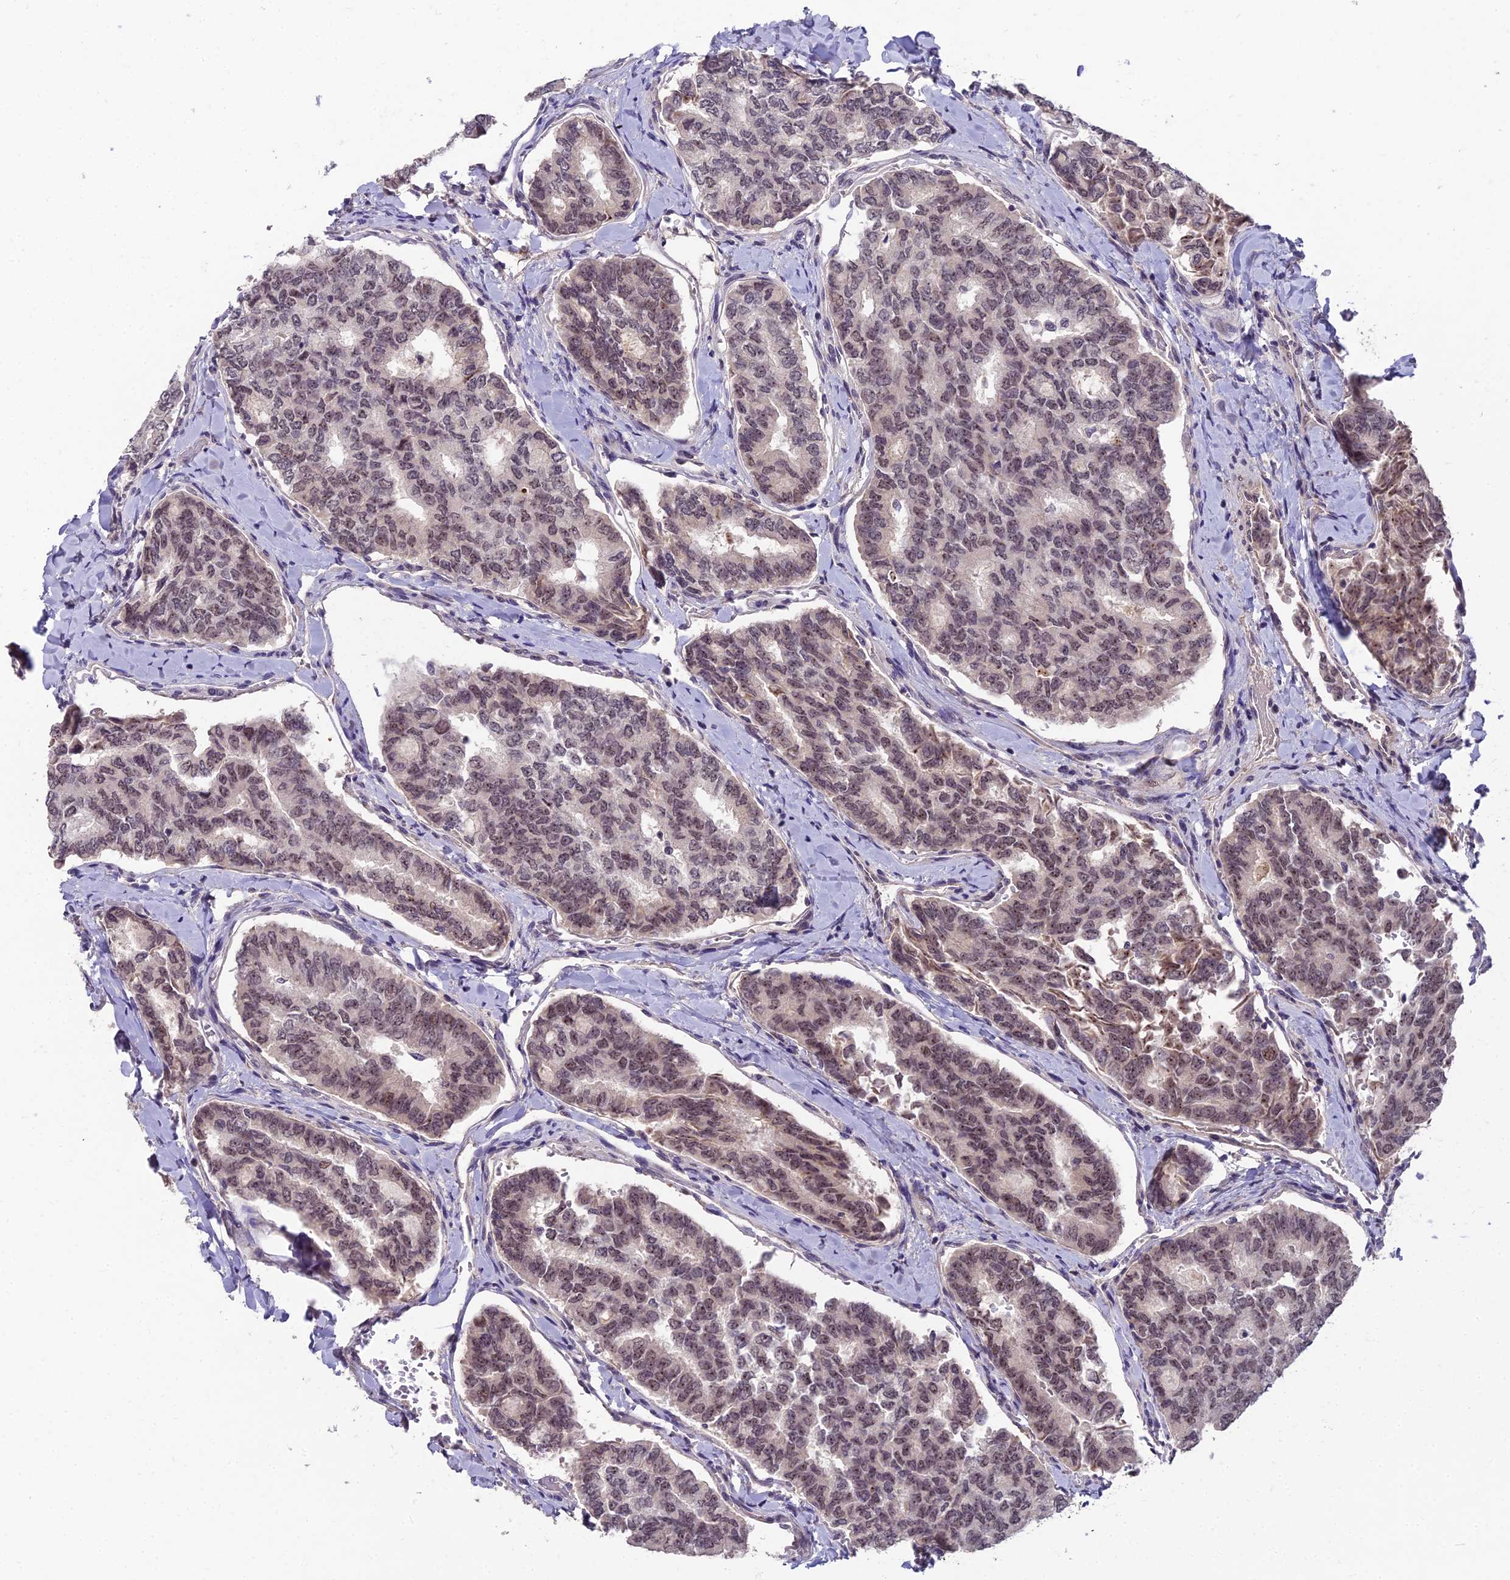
{"staining": {"intensity": "moderate", "quantity": ">75%", "location": "nuclear"}, "tissue": "thyroid cancer", "cell_type": "Tumor cells", "image_type": "cancer", "snomed": [{"axis": "morphology", "description": "Papillary adenocarcinoma, NOS"}, {"axis": "topography", "description": "Thyroid gland"}], "caption": "Protein analysis of thyroid cancer tissue shows moderate nuclear expression in approximately >75% of tumor cells.", "gene": "ZNF333", "patient": {"sex": "female", "age": 35}}